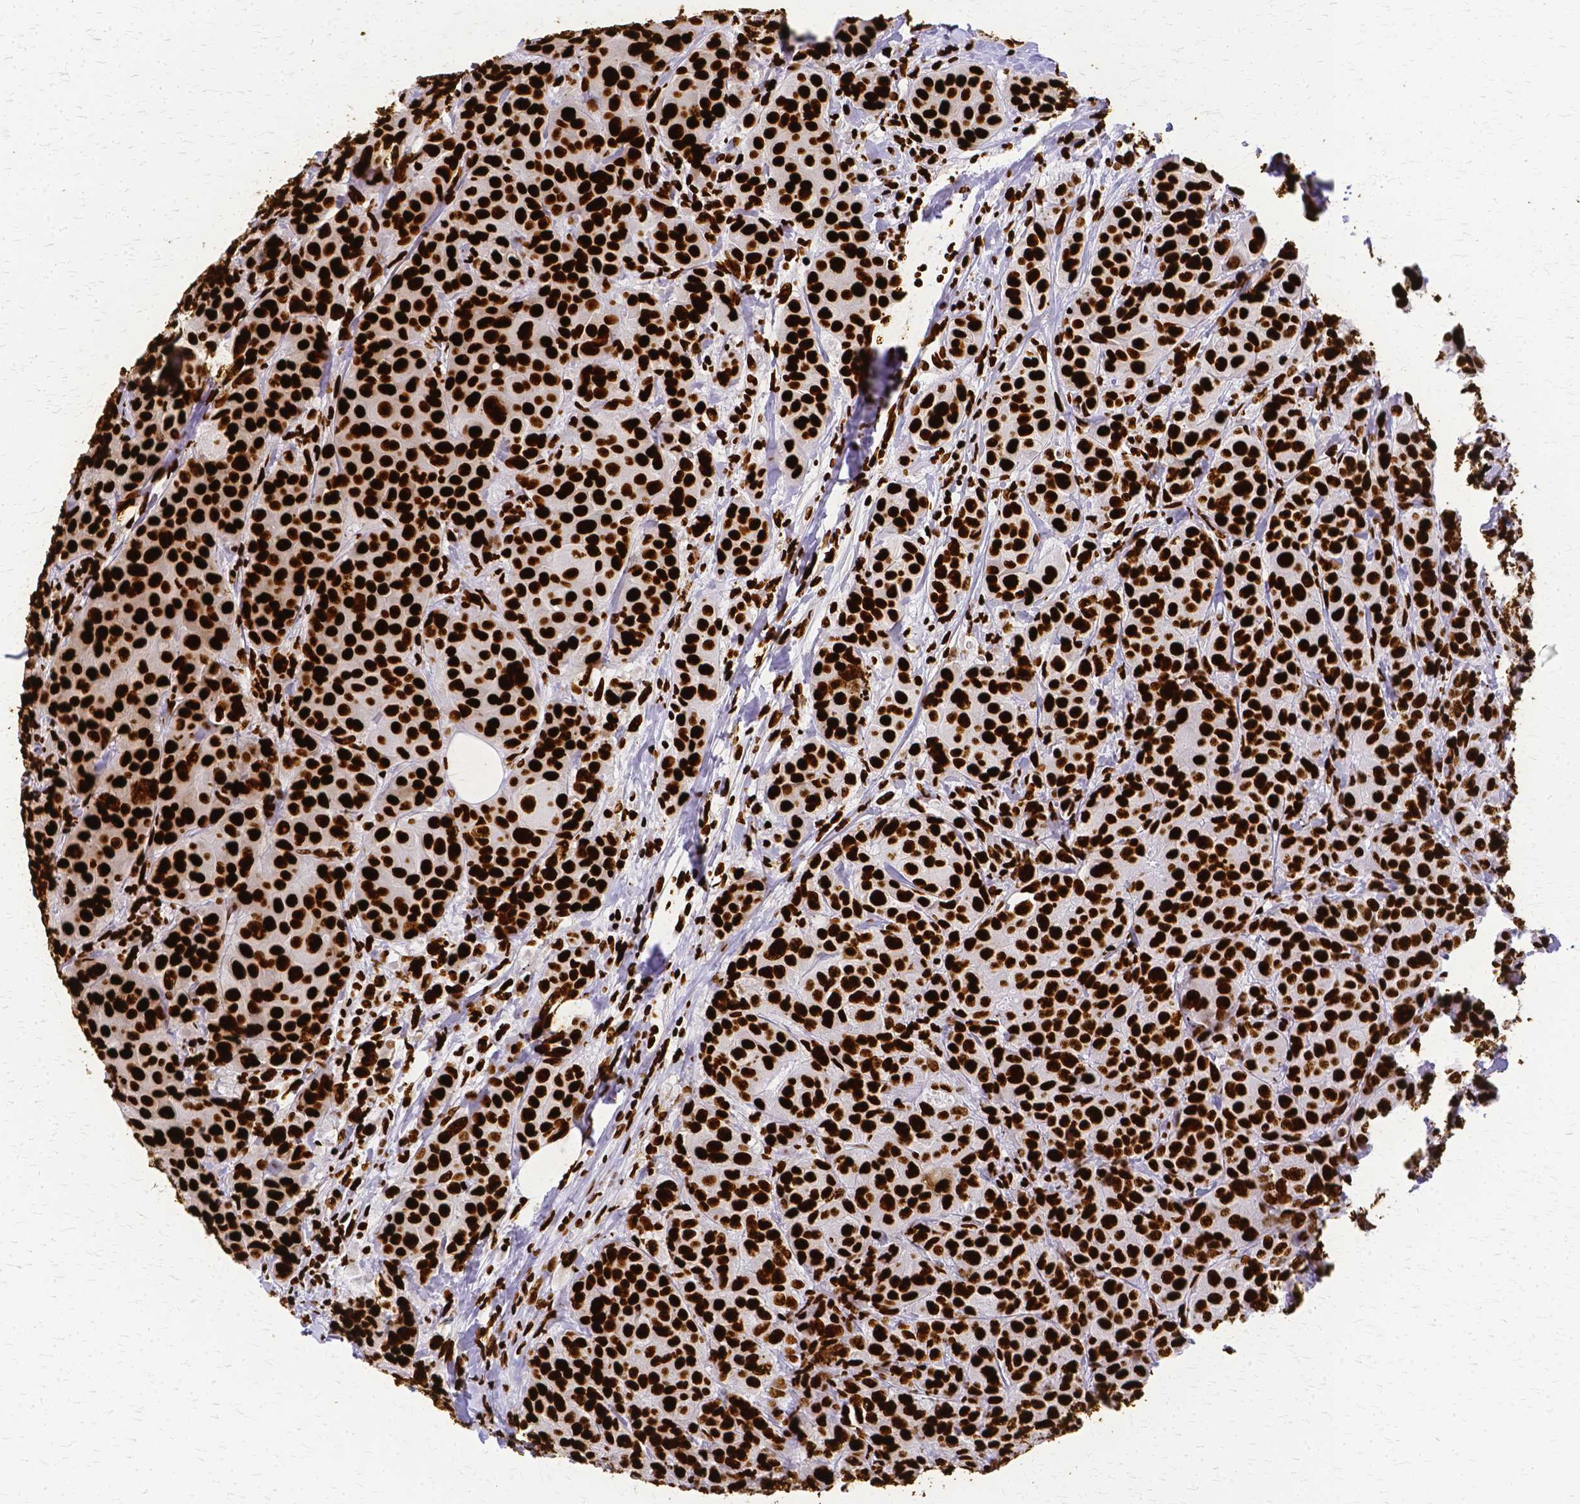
{"staining": {"intensity": "strong", "quantity": ">75%", "location": "nuclear"}, "tissue": "breast cancer", "cell_type": "Tumor cells", "image_type": "cancer", "snomed": [{"axis": "morphology", "description": "Duct carcinoma"}, {"axis": "topography", "description": "Breast"}], "caption": "Immunohistochemistry (IHC) (DAB (3,3'-diaminobenzidine)) staining of intraductal carcinoma (breast) demonstrates strong nuclear protein expression in about >75% of tumor cells.", "gene": "SFPQ", "patient": {"sex": "female", "age": 43}}